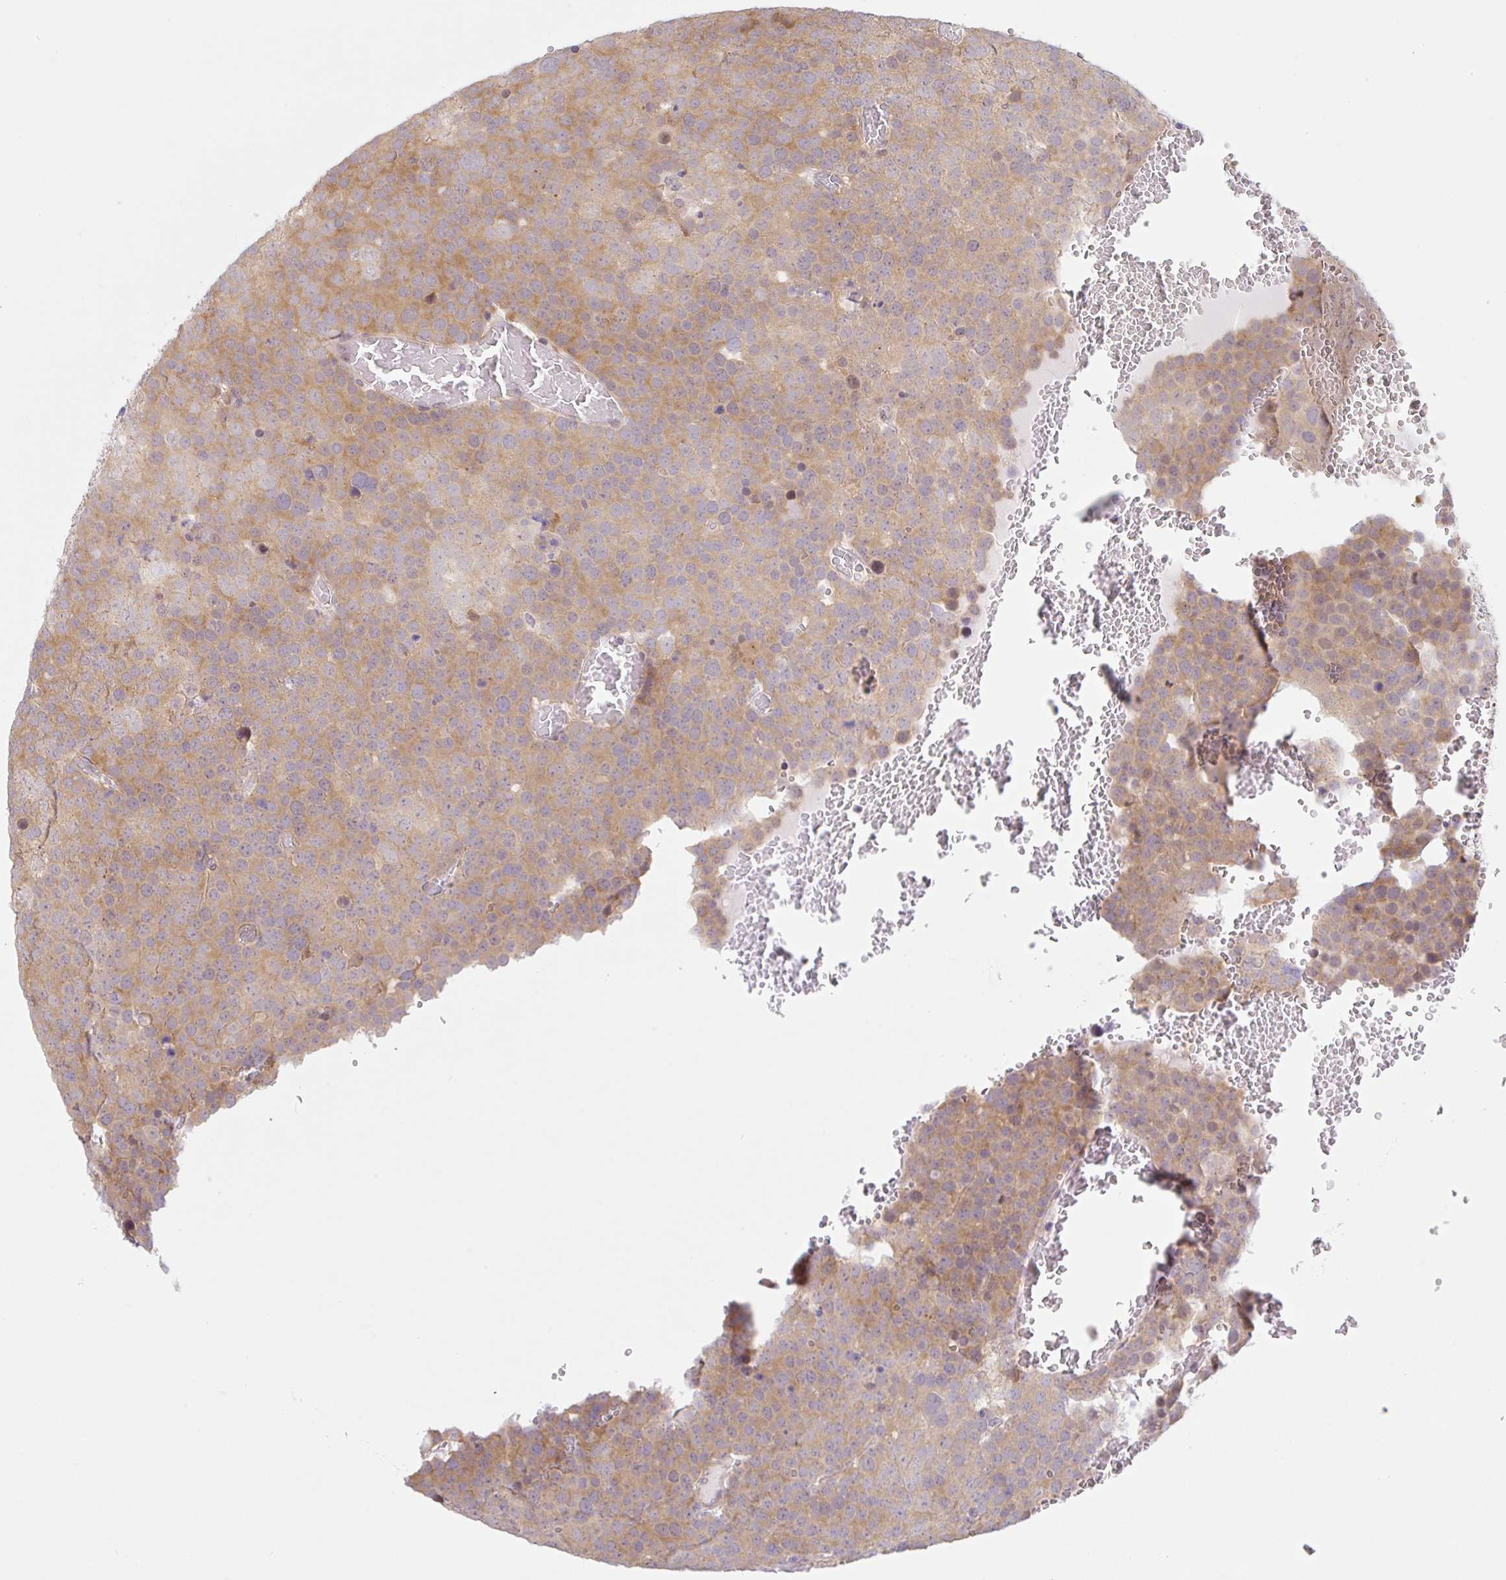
{"staining": {"intensity": "moderate", "quantity": ">75%", "location": "cytoplasmic/membranous"}, "tissue": "testis cancer", "cell_type": "Tumor cells", "image_type": "cancer", "snomed": [{"axis": "morphology", "description": "Seminoma, NOS"}, {"axis": "topography", "description": "Testis"}], "caption": "This is a photomicrograph of immunohistochemistry (IHC) staining of testis cancer, which shows moderate positivity in the cytoplasmic/membranous of tumor cells.", "gene": "TBPL2", "patient": {"sex": "male", "age": 71}}